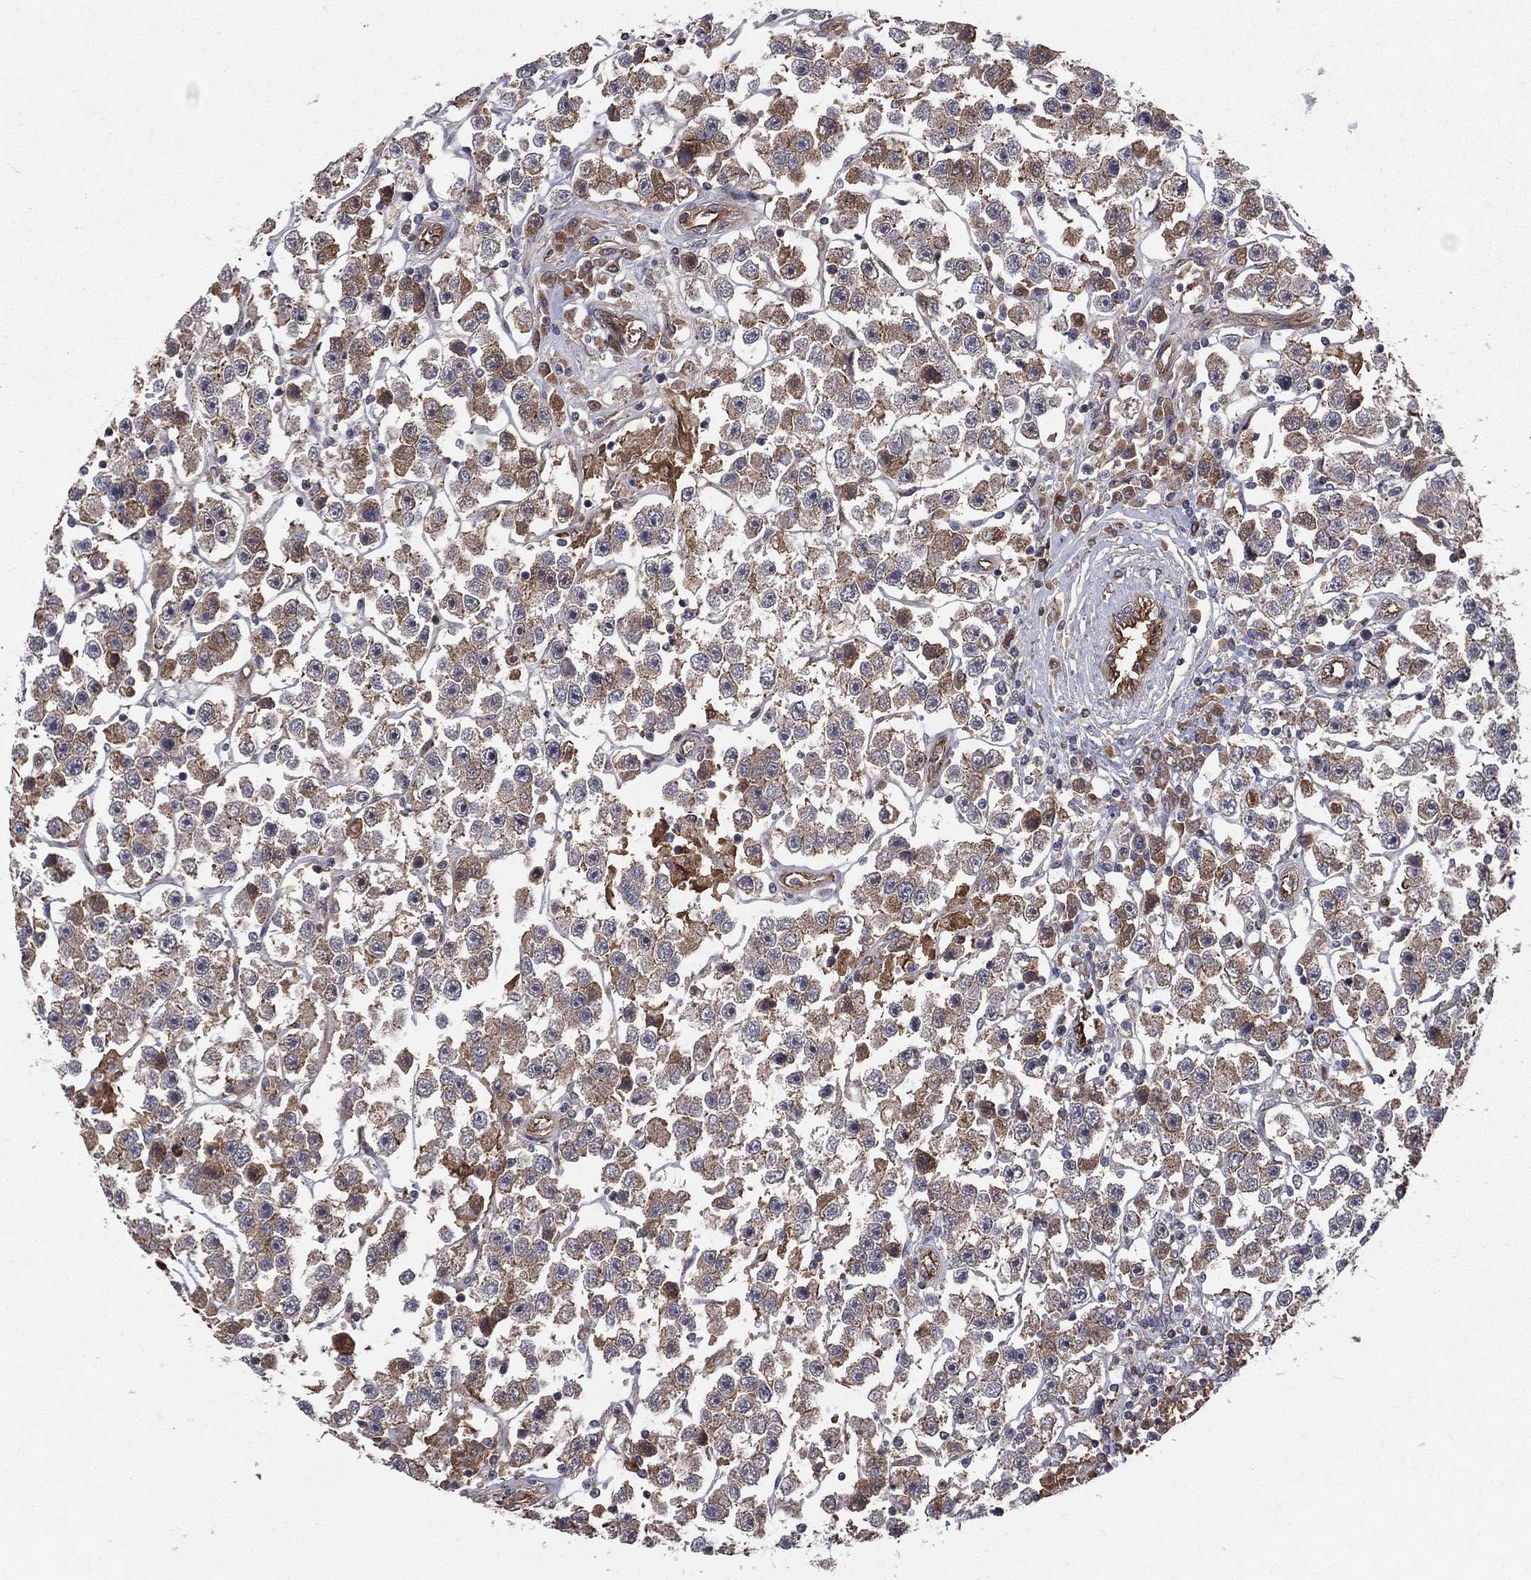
{"staining": {"intensity": "moderate", "quantity": ">75%", "location": "cytoplasmic/membranous"}, "tissue": "testis cancer", "cell_type": "Tumor cells", "image_type": "cancer", "snomed": [{"axis": "morphology", "description": "Seminoma, NOS"}, {"axis": "topography", "description": "Testis"}], "caption": "Immunohistochemical staining of testis seminoma demonstrates moderate cytoplasmic/membranous protein expression in about >75% of tumor cells. The staining was performed using DAB (3,3'-diaminobenzidine) to visualize the protein expression in brown, while the nuclei were stained in blue with hematoxylin (Magnification: 20x).", "gene": "ENTPD1", "patient": {"sex": "male", "age": 45}}